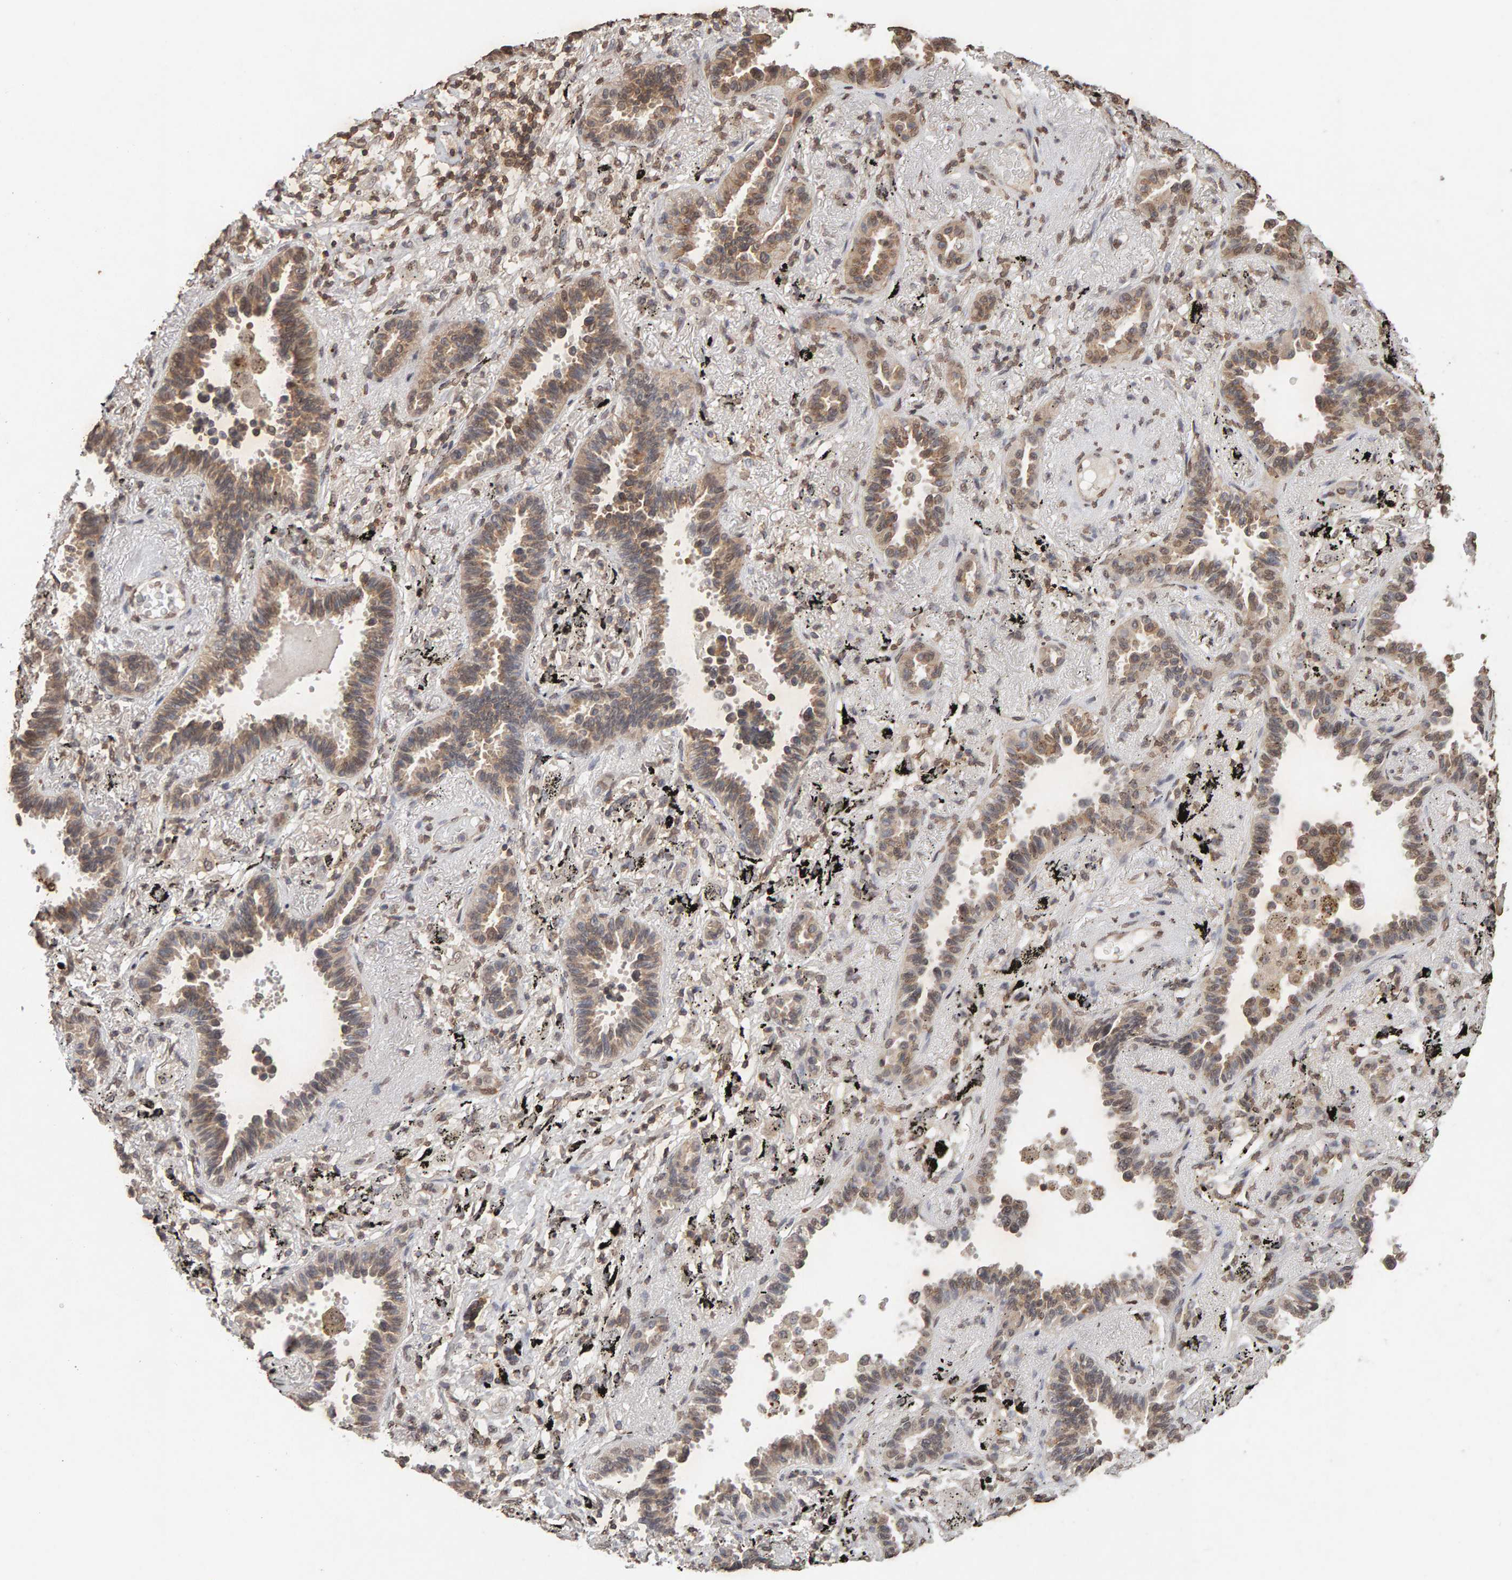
{"staining": {"intensity": "moderate", "quantity": ">75%", "location": "cytoplasmic/membranous,nuclear"}, "tissue": "lung cancer", "cell_type": "Tumor cells", "image_type": "cancer", "snomed": [{"axis": "morphology", "description": "Adenocarcinoma, NOS"}, {"axis": "topography", "description": "Lung"}], "caption": "Immunohistochemical staining of lung adenocarcinoma shows medium levels of moderate cytoplasmic/membranous and nuclear protein staining in approximately >75% of tumor cells.", "gene": "DNAJB5", "patient": {"sex": "male", "age": 59}}